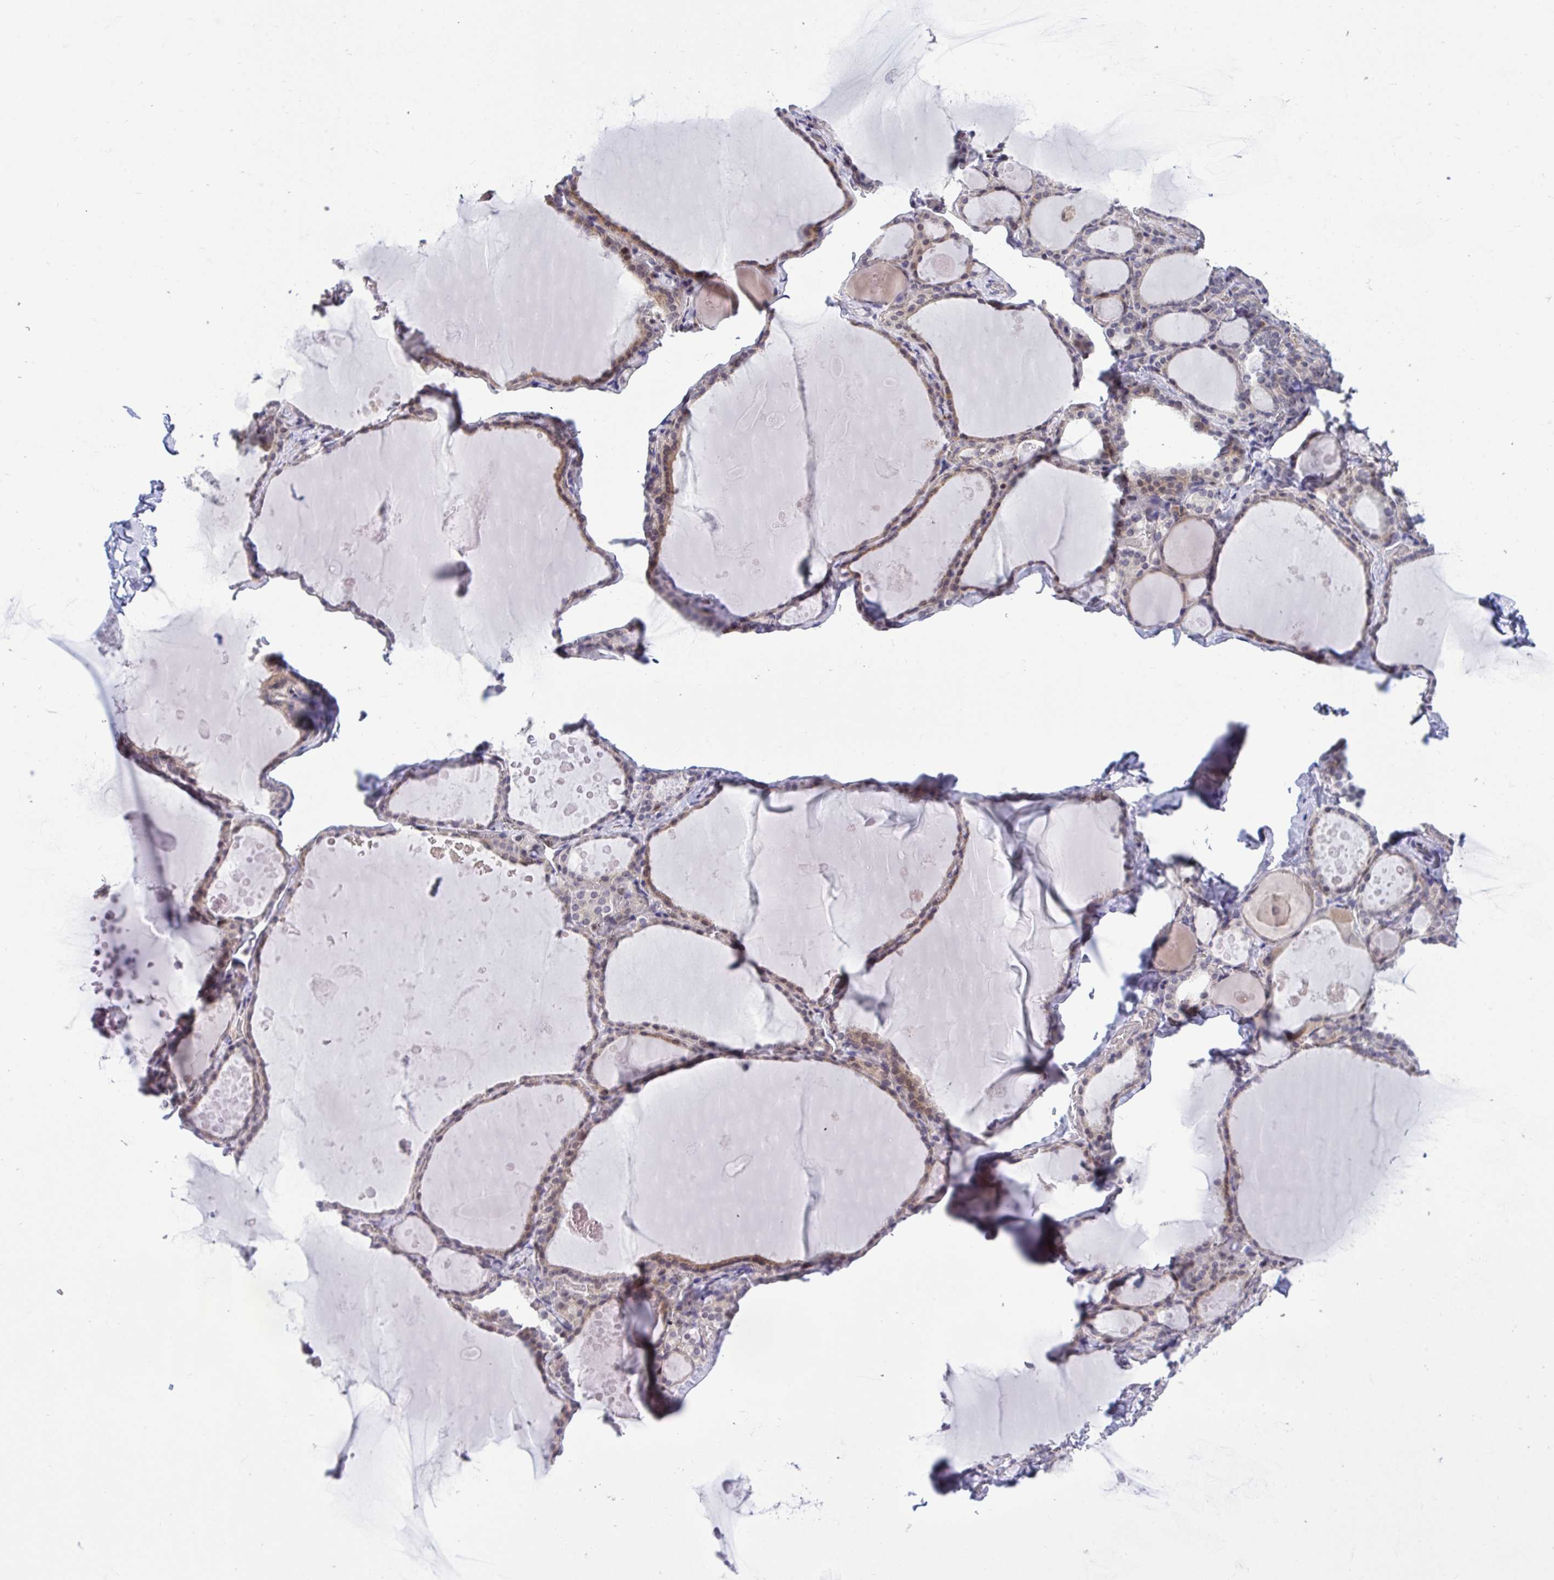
{"staining": {"intensity": "weak", "quantity": ">75%", "location": "cytoplasmic/membranous,nuclear"}, "tissue": "thyroid gland", "cell_type": "Glandular cells", "image_type": "normal", "snomed": [{"axis": "morphology", "description": "Normal tissue, NOS"}, {"axis": "topography", "description": "Thyroid gland"}], "caption": "Weak cytoplasmic/membranous,nuclear staining is appreciated in approximately >75% of glandular cells in normal thyroid gland. Nuclei are stained in blue.", "gene": "HMBOX1", "patient": {"sex": "male", "age": 56}}